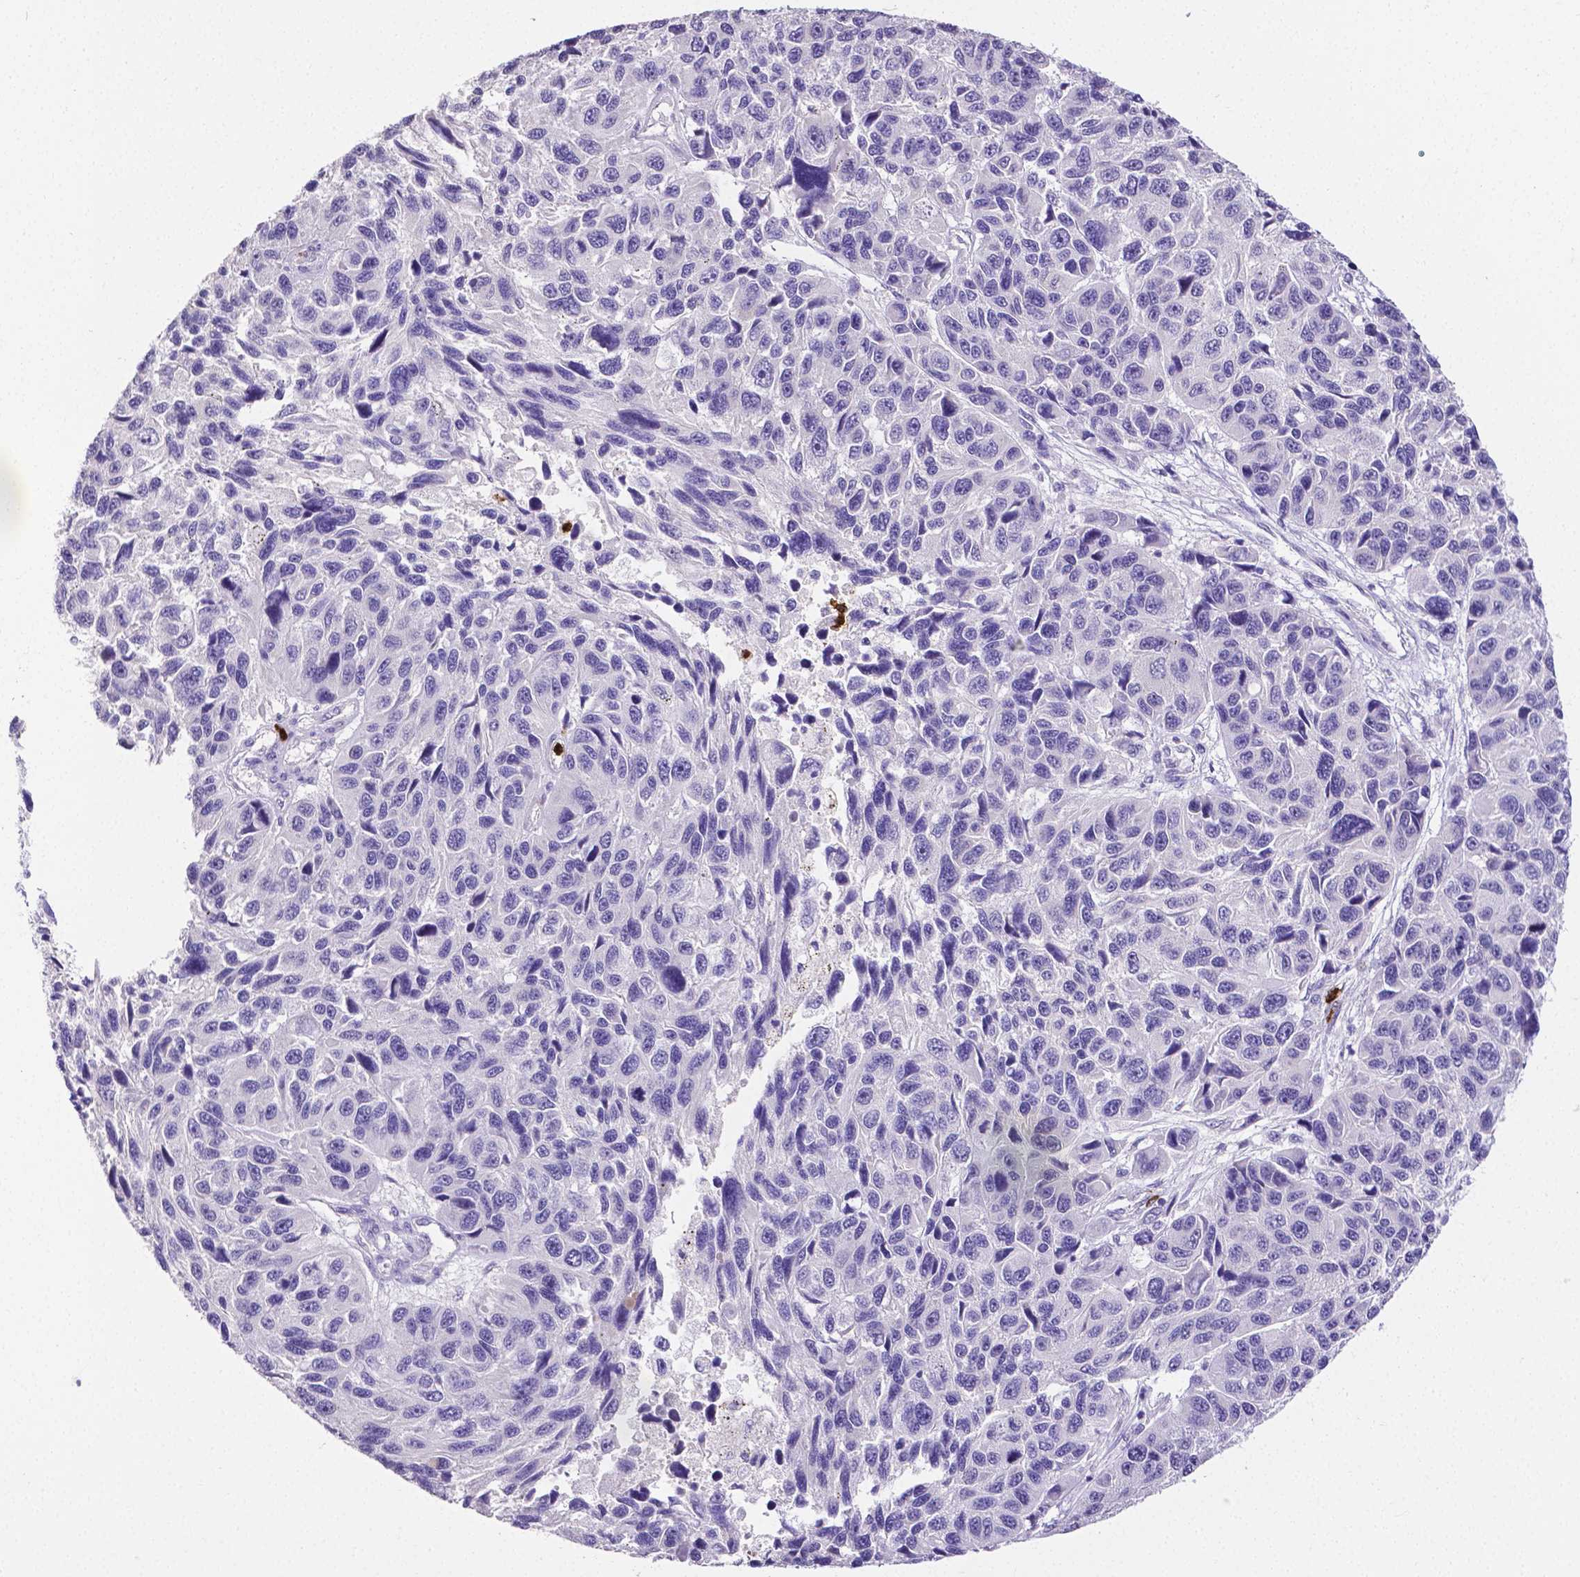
{"staining": {"intensity": "negative", "quantity": "none", "location": "none"}, "tissue": "melanoma", "cell_type": "Tumor cells", "image_type": "cancer", "snomed": [{"axis": "morphology", "description": "Malignant melanoma, NOS"}, {"axis": "topography", "description": "Skin"}], "caption": "High power microscopy micrograph of an immunohistochemistry micrograph of melanoma, revealing no significant expression in tumor cells.", "gene": "MMP9", "patient": {"sex": "male", "age": 53}}